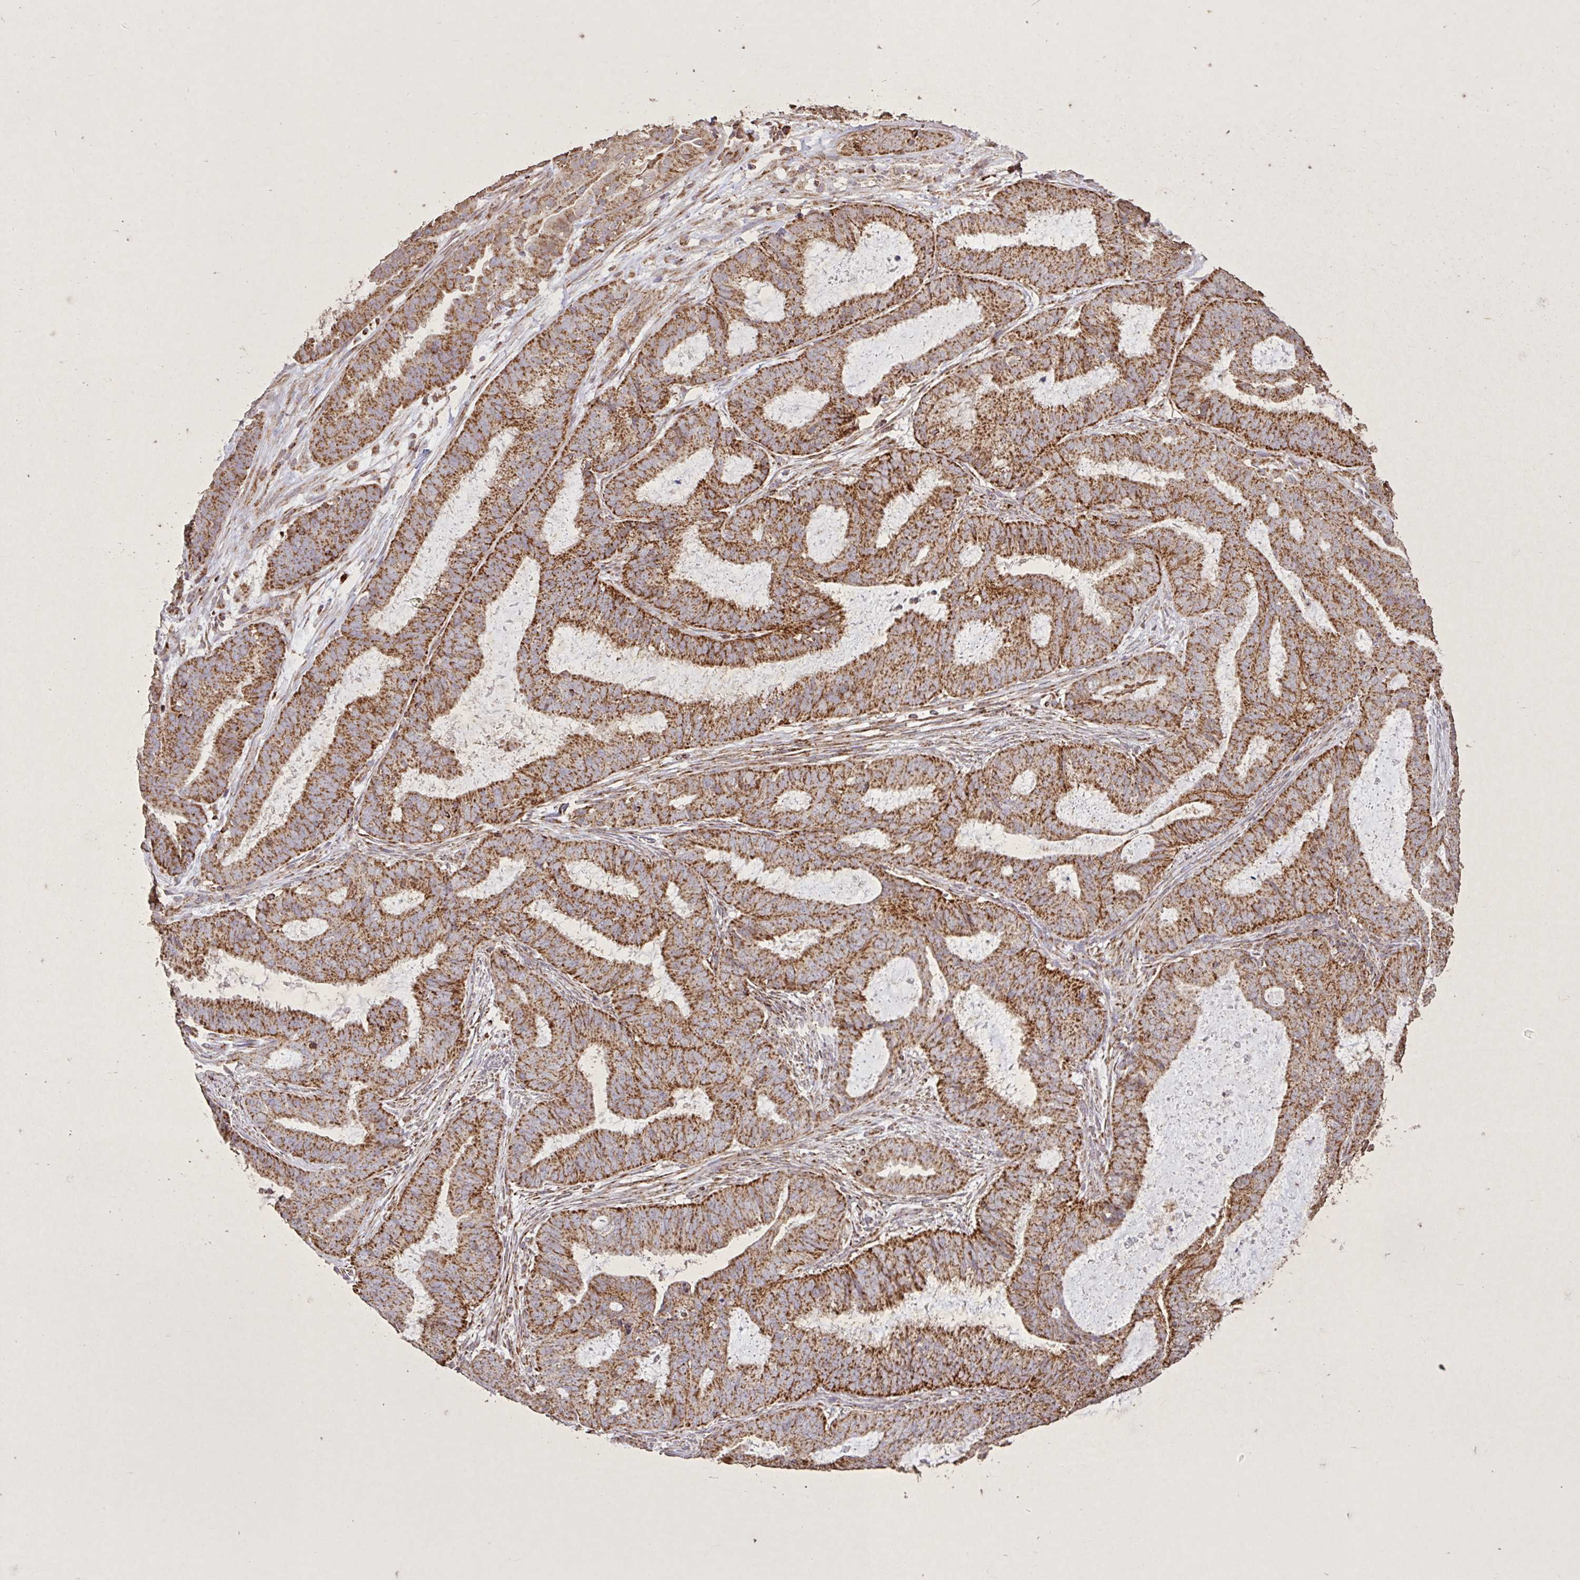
{"staining": {"intensity": "strong", "quantity": ">75%", "location": "cytoplasmic/membranous"}, "tissue": "endometrial cancer", "cell_type": "Tumor cells", "image_type": "cancer", "snomed": [{"axis": "morphology", "description": "Adenocarcinoma, NOS"}, {"axis": "topography", "description": "Endometrium"}], "caption": "Human endometrial cancer (adenocarcinoma) stained with a protein marker demonstrates strong staining in tumor cells.", "gene": "AGK", "patient": {"sex": "female", "age": 51}}